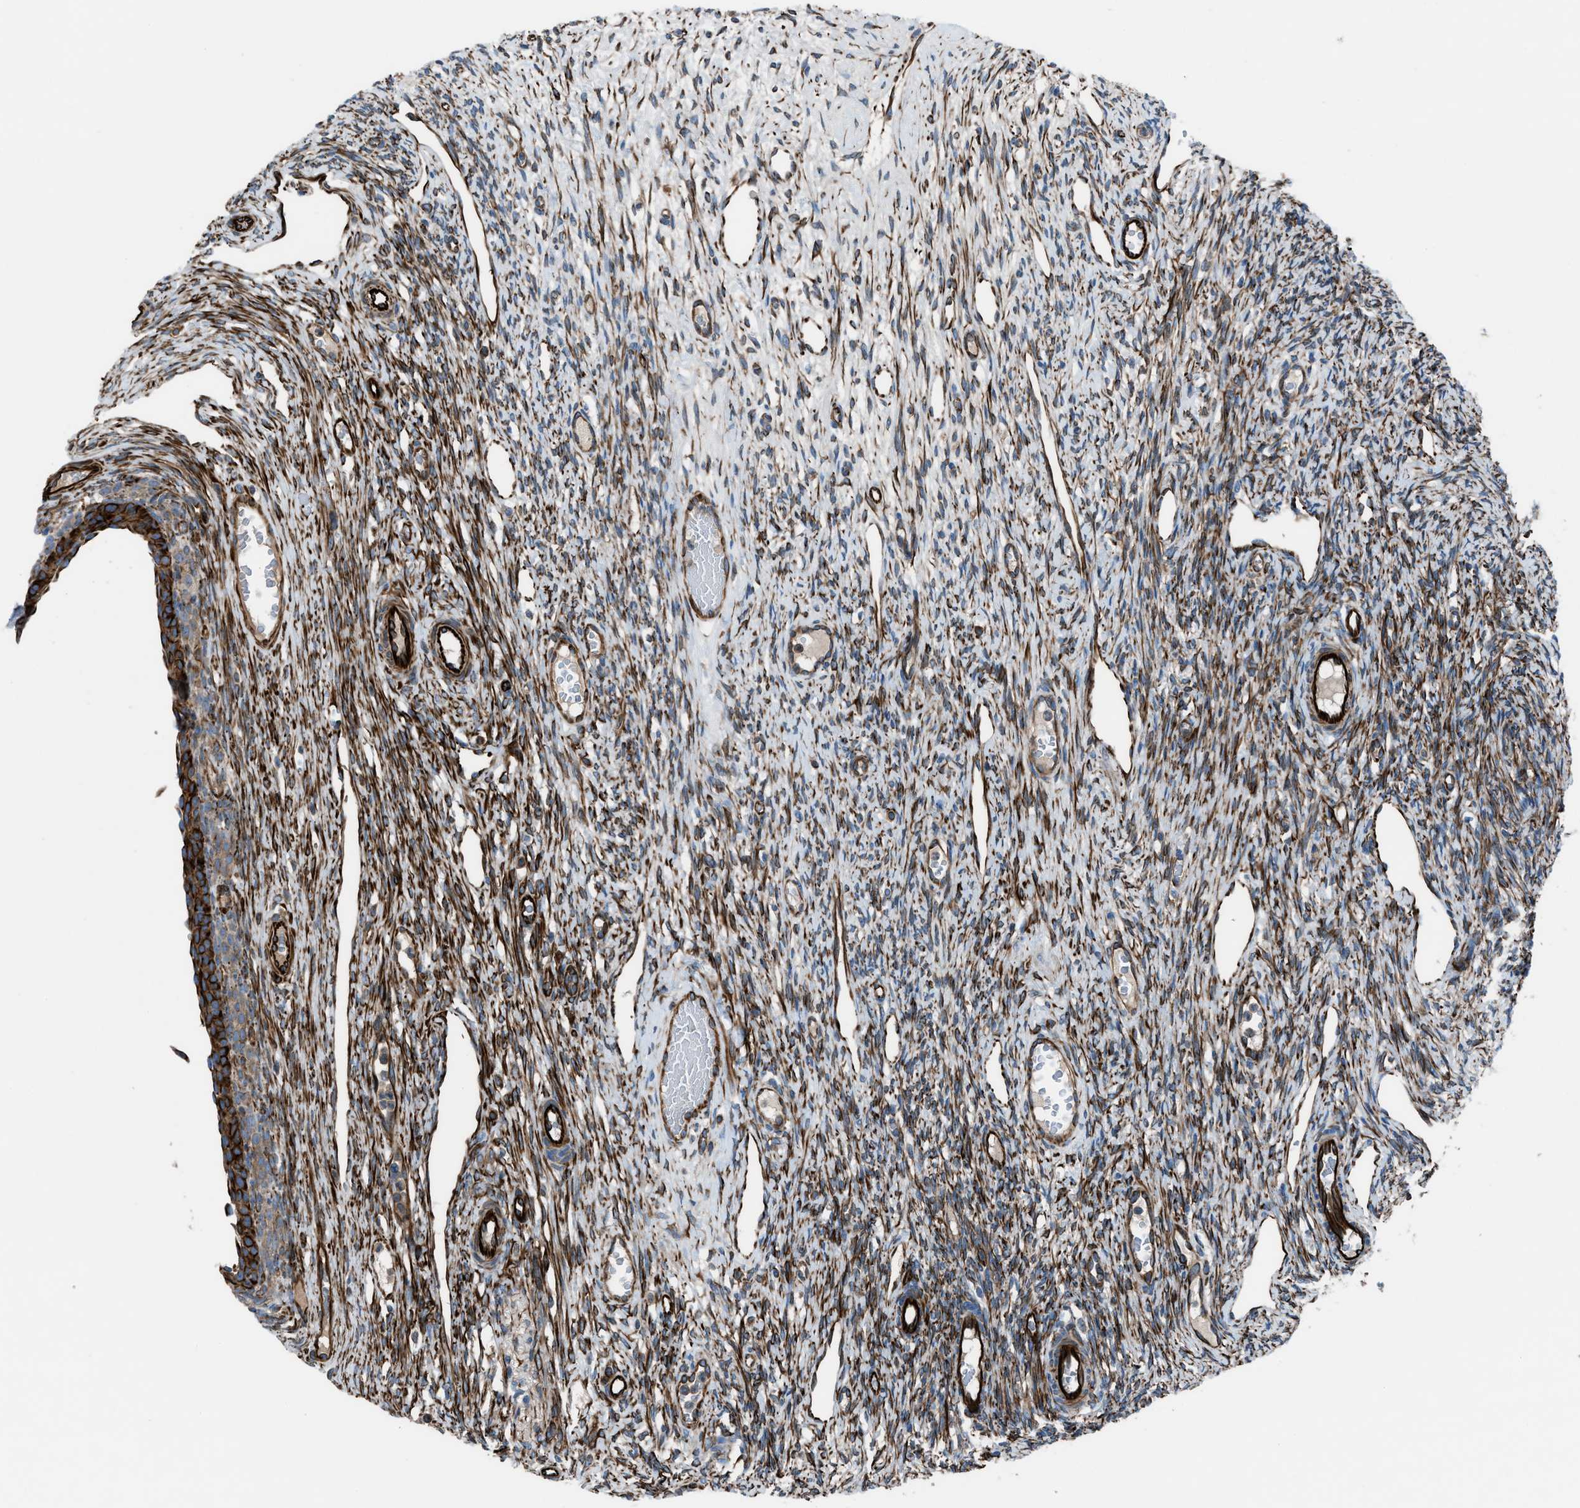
{"staining": {"intensity": "weak", "quantity": "25%-75%", "location": "cytoplasmic/membranous"}, "tissue": "ovary", "cell_type": "Follicle cells", "image_type": "normal", "snomed": [{"axis": "morphology", "description": "Normal tissue, NOS"}, {"axis": "topography", "description": "Ovary"}], "caption": "Human ovary stained for a protein (brown) exhibits weak cytoplasmic/membranous positive positivity in approximately 25%-75% of follicle cells.", "gene": "CABP7", "patient": {"sex": "female", "age": 33}}